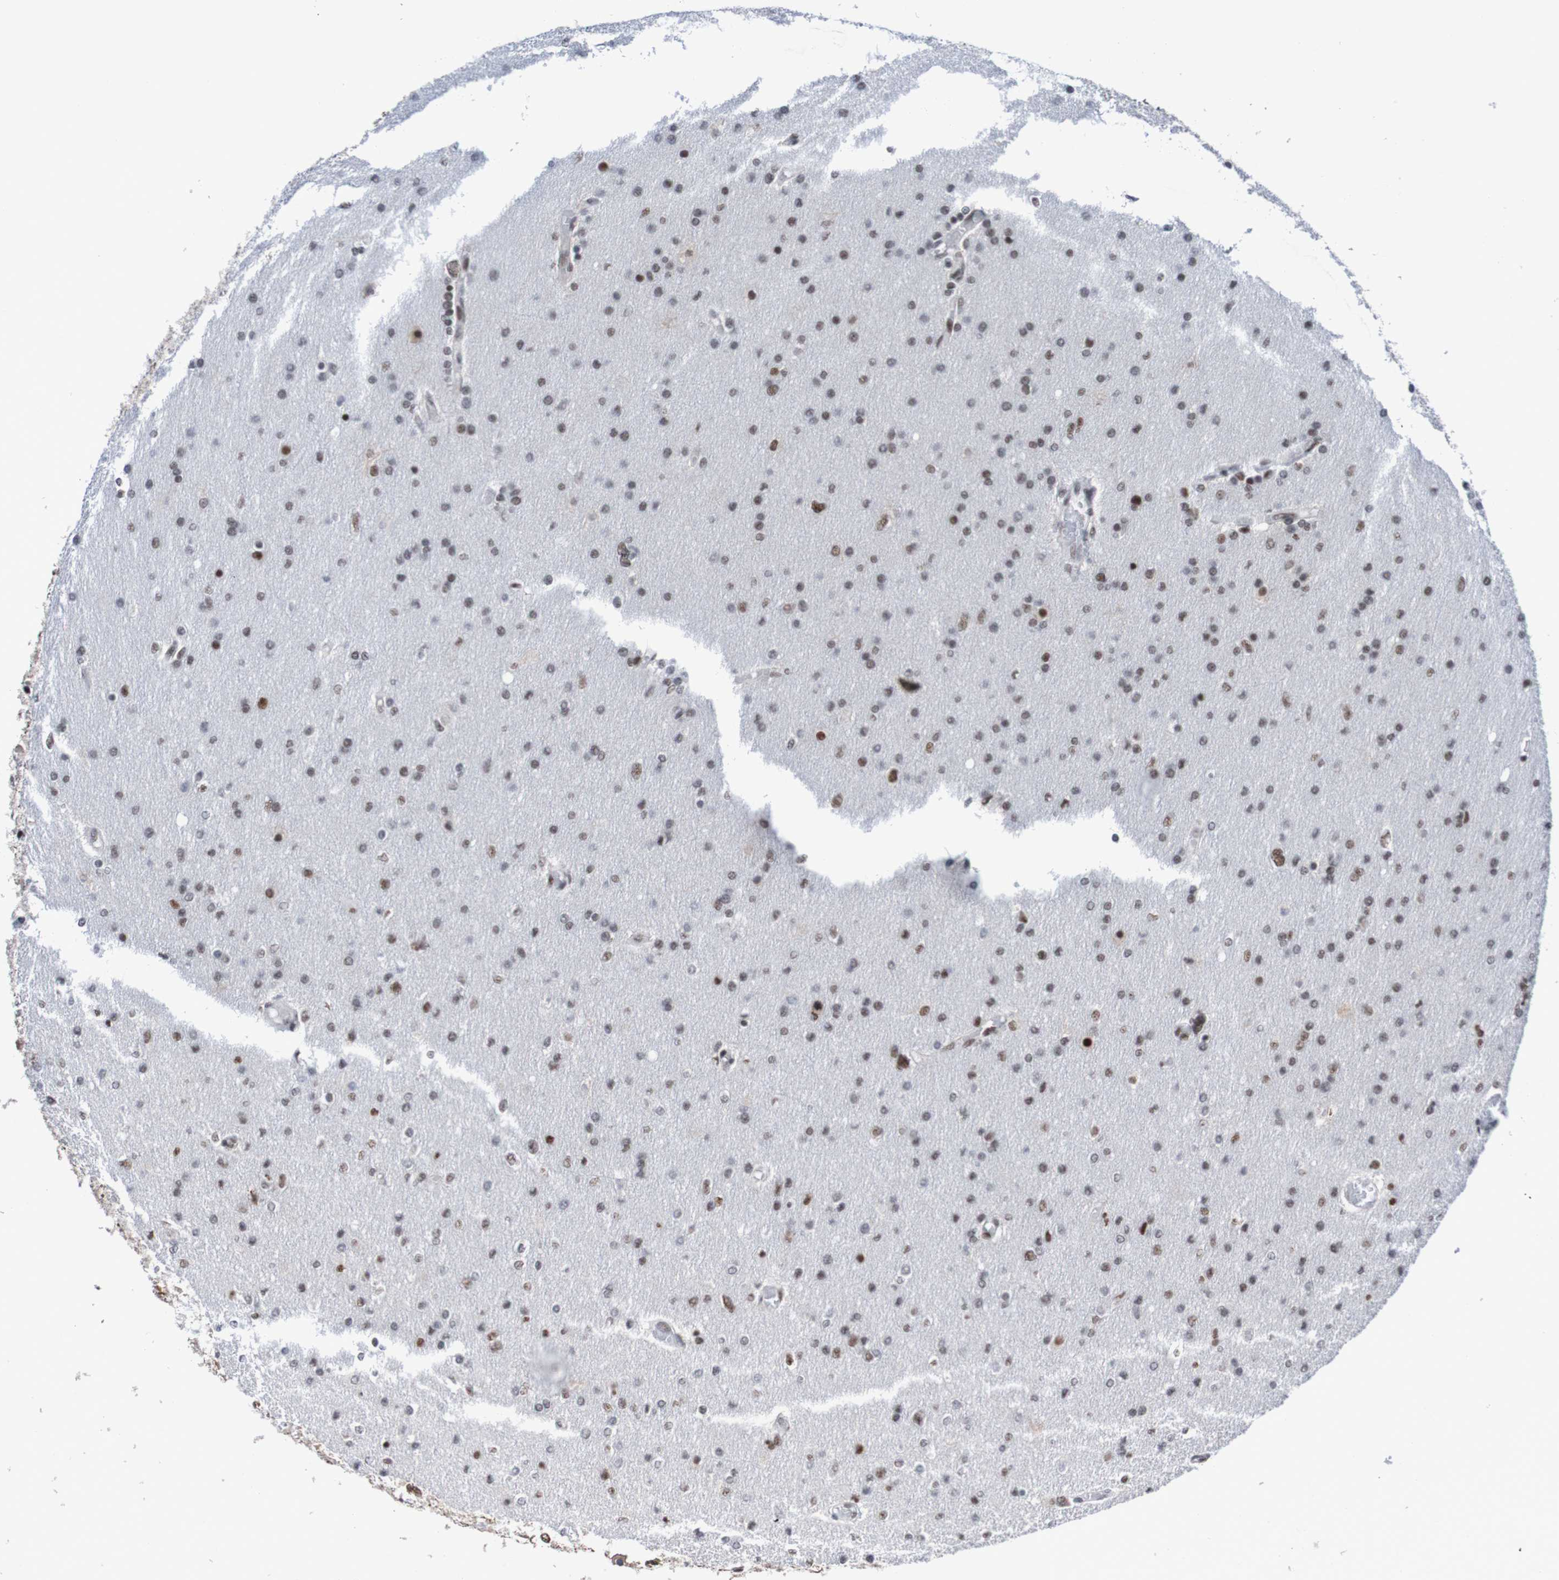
{"staining": {"intensity": "strong", "quantity": "25%-75%", "location": "nuclear"}, "tissue": "glioma", "cell_type": "Tumor cells", "image_type": "cancer", "snomed": [{"axis": "morphology", "description": "Glioma, malignant, High grade"}, {"axis": "topography", "description": "Cerebral cortex"}], "caption": "This is a histology image of immunohistochemistry staining of glioma, which shows strong positivity in the nuclear of tumor cells.", "gene": "CDC5L", "patient": {"sex": "female", "age": 36}}